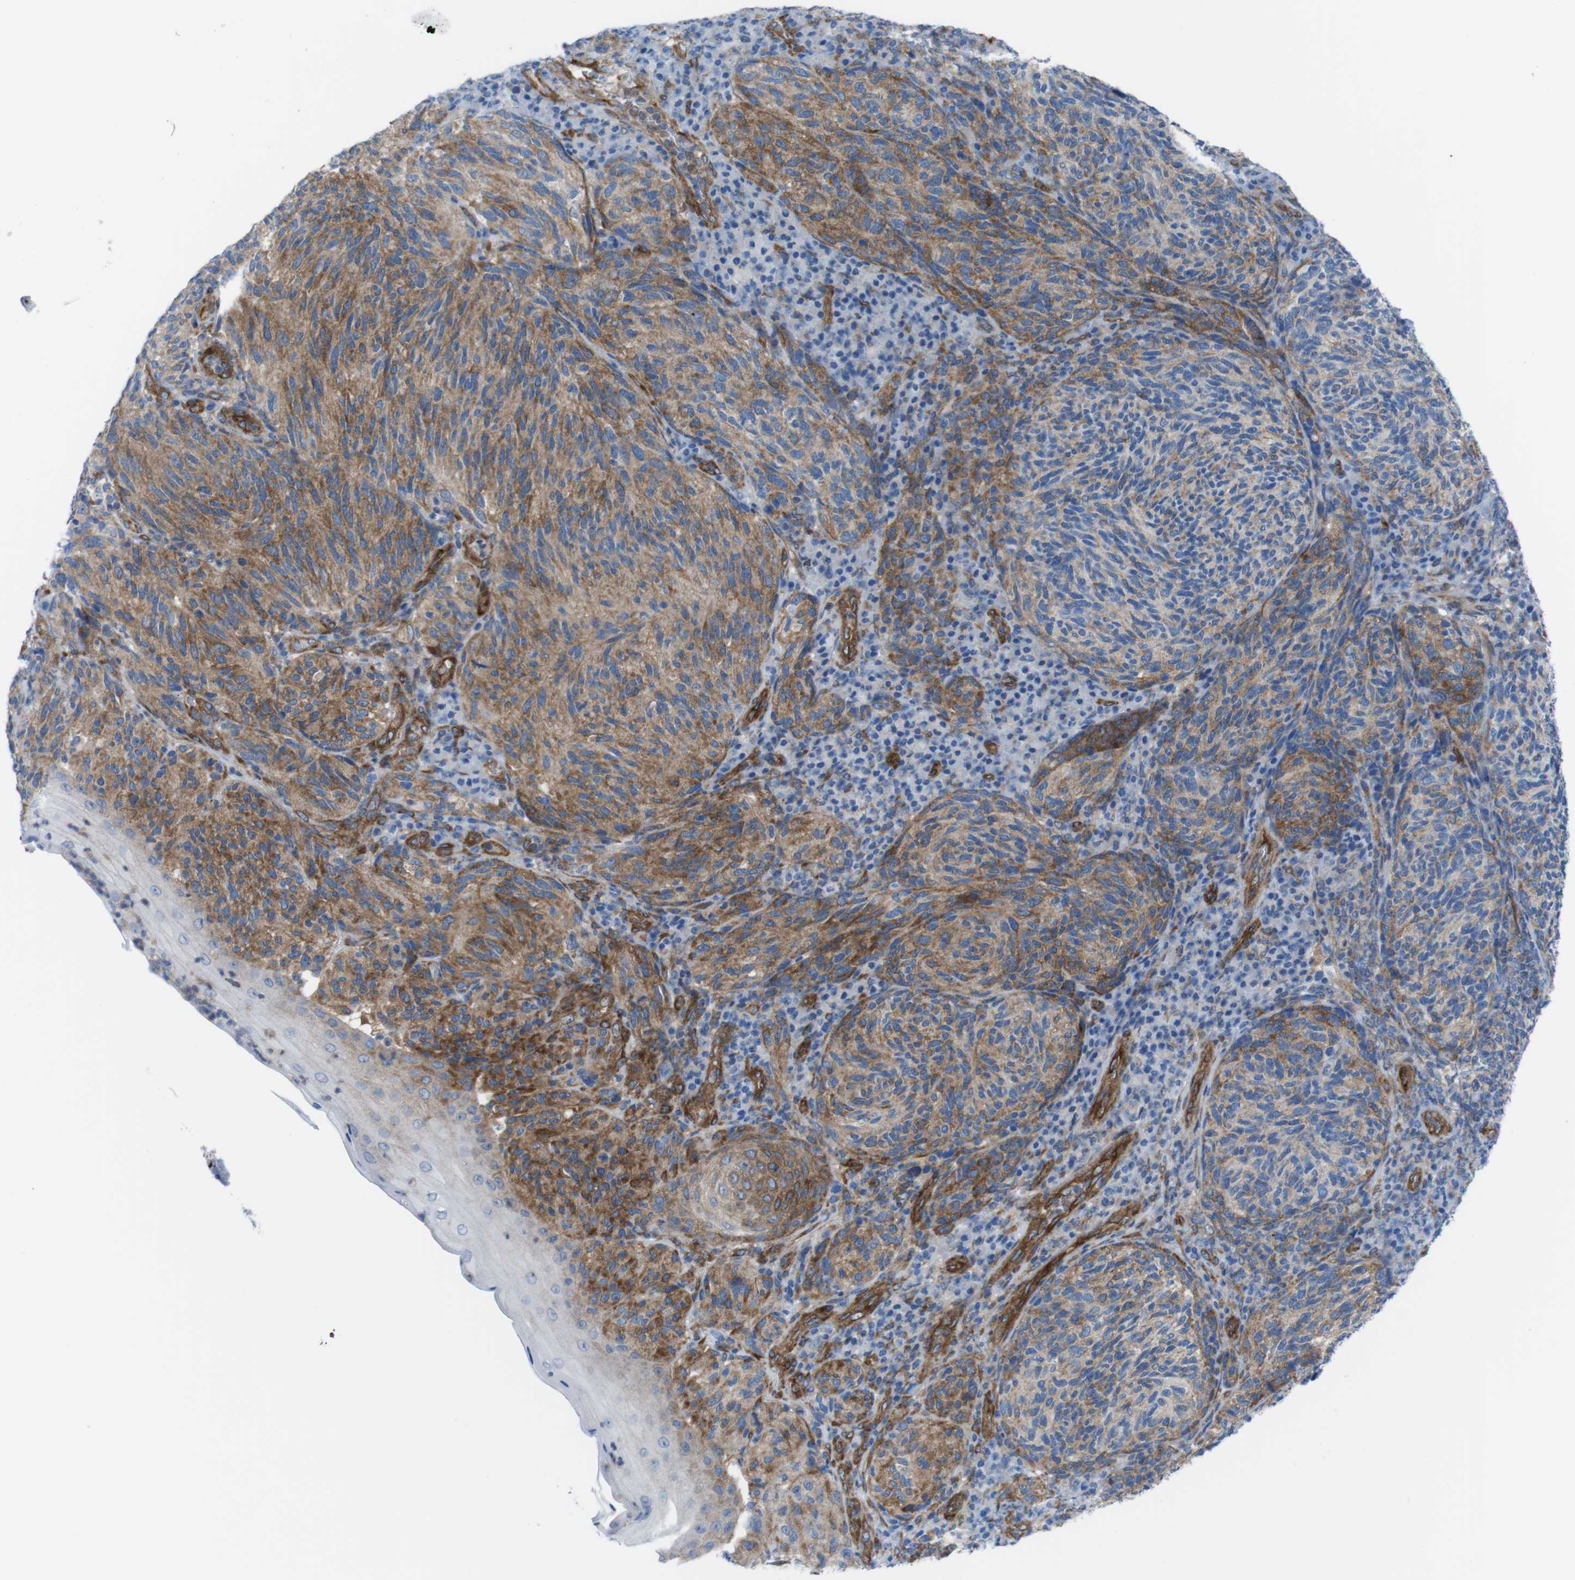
{"staining": {"intensity": "moderate", "quantity": ">75%", "location": "cytoplasmic/membranous"}, "tissue": "melanoma", "cell_type": "Tumor cells", "image_type": "cancer", "snomed": [{"axis": "morphology", "description": "Malignant melanoma, NOS"}, {"axis": "topography", "description": "Skin"}], "caption": "Malignant melanoma was stained to show a protein in brown. There is medium levels of moderate cytoplasmic/membranous staining in approximately >75% of tumor cells.", "gene": "DIAPH2", "patient": {"sex": "female", "age": 73}}